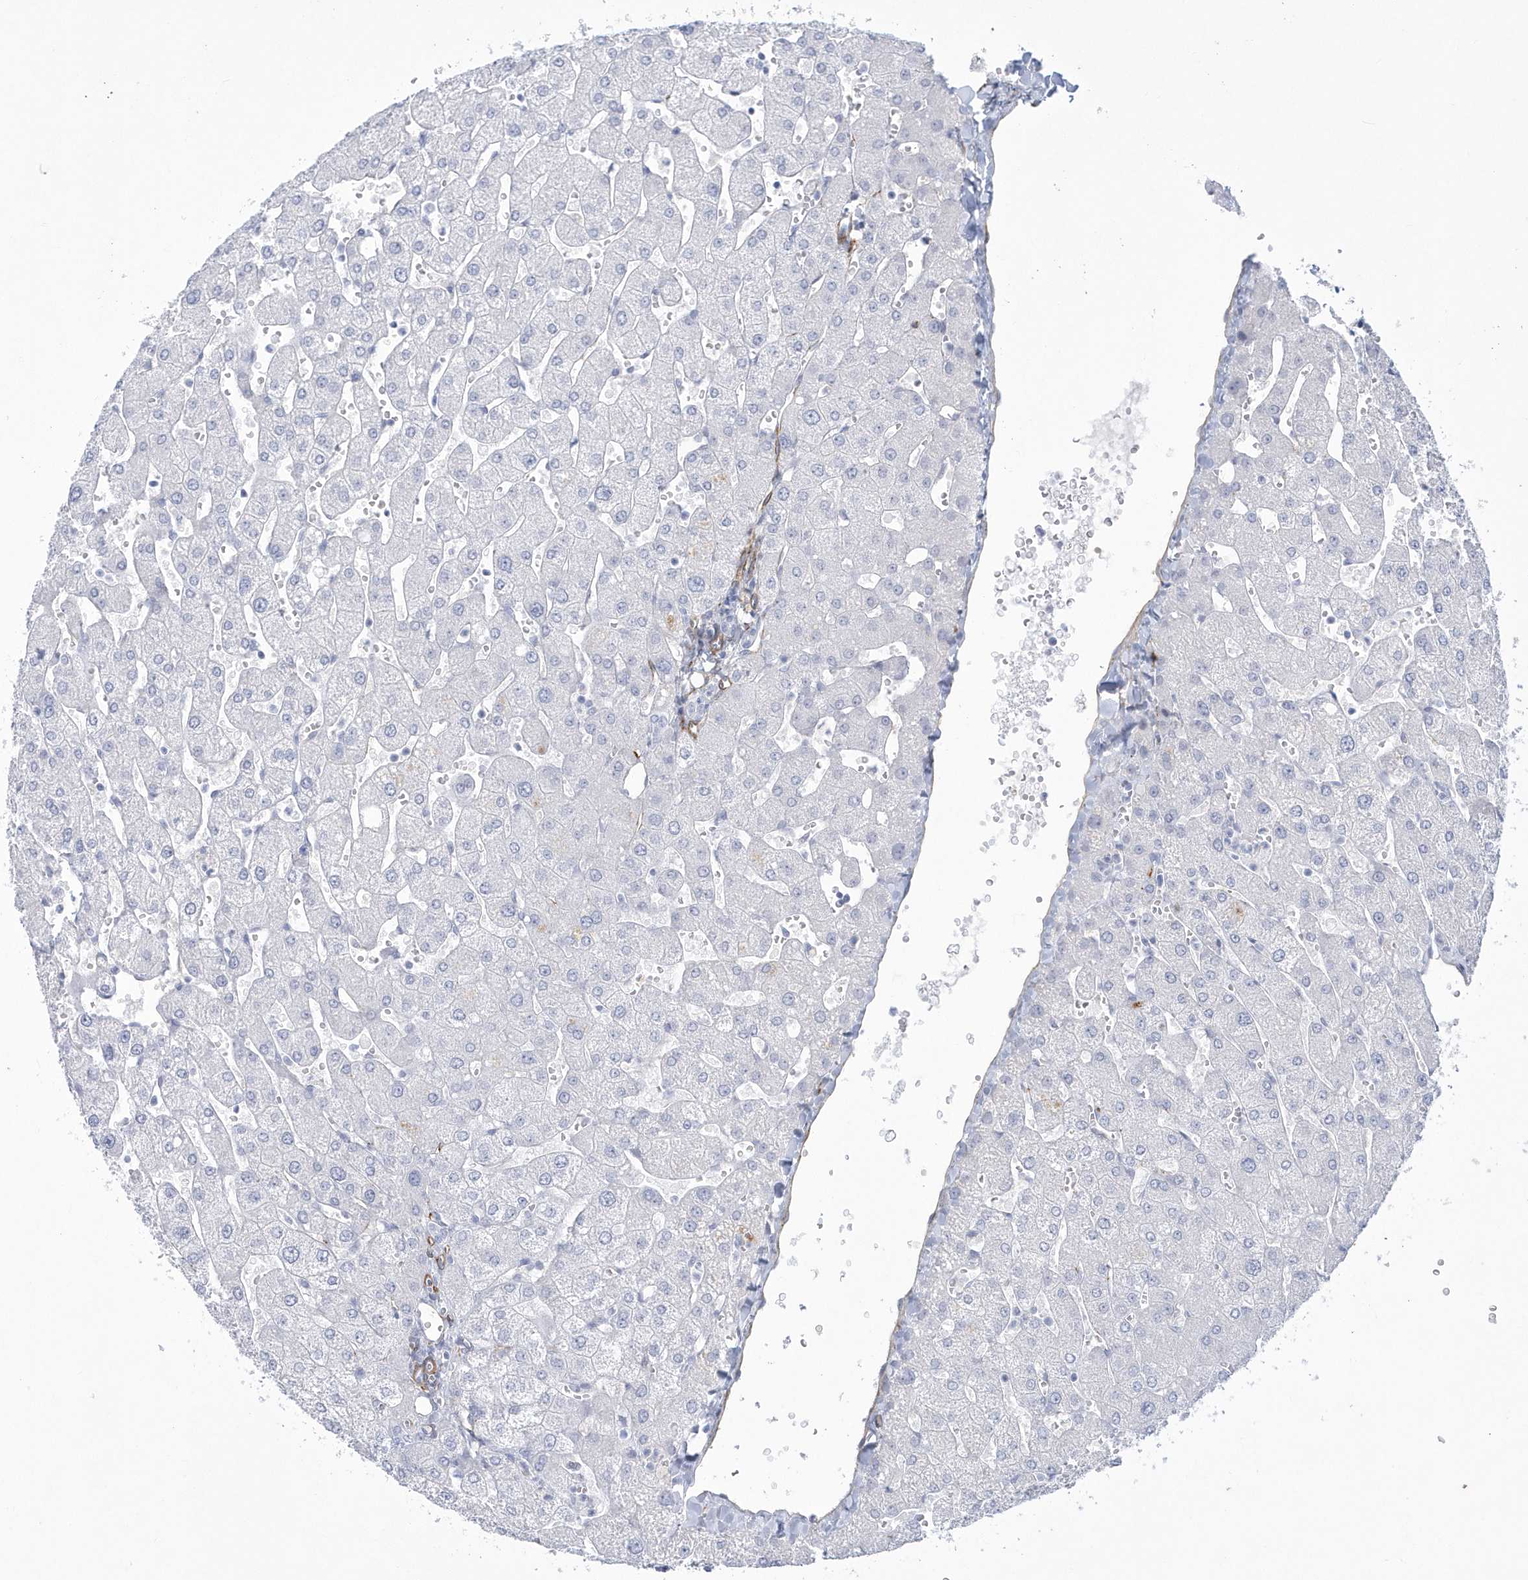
{"staining": {"intensity": "negative", "quantity": "none", "location": "none"}, "tissue": "liver", "cell_type": "Cholangiocytes", "image_type": "normal", "snomed": [{"axis": "morphology", "description": "Normal tissue, NOS"}, {"axis": "topography", "description": "Liver"}], "caption": "An IHC image of benign liver is shown. There is no staining in cholangiocytes of liver. (Brightfield microscopy of DAB (3,3'-diaminobenzidine) IHC at high magnification).", "gene": "WDR27", "patient": {"sex": "male", "age": 55}}